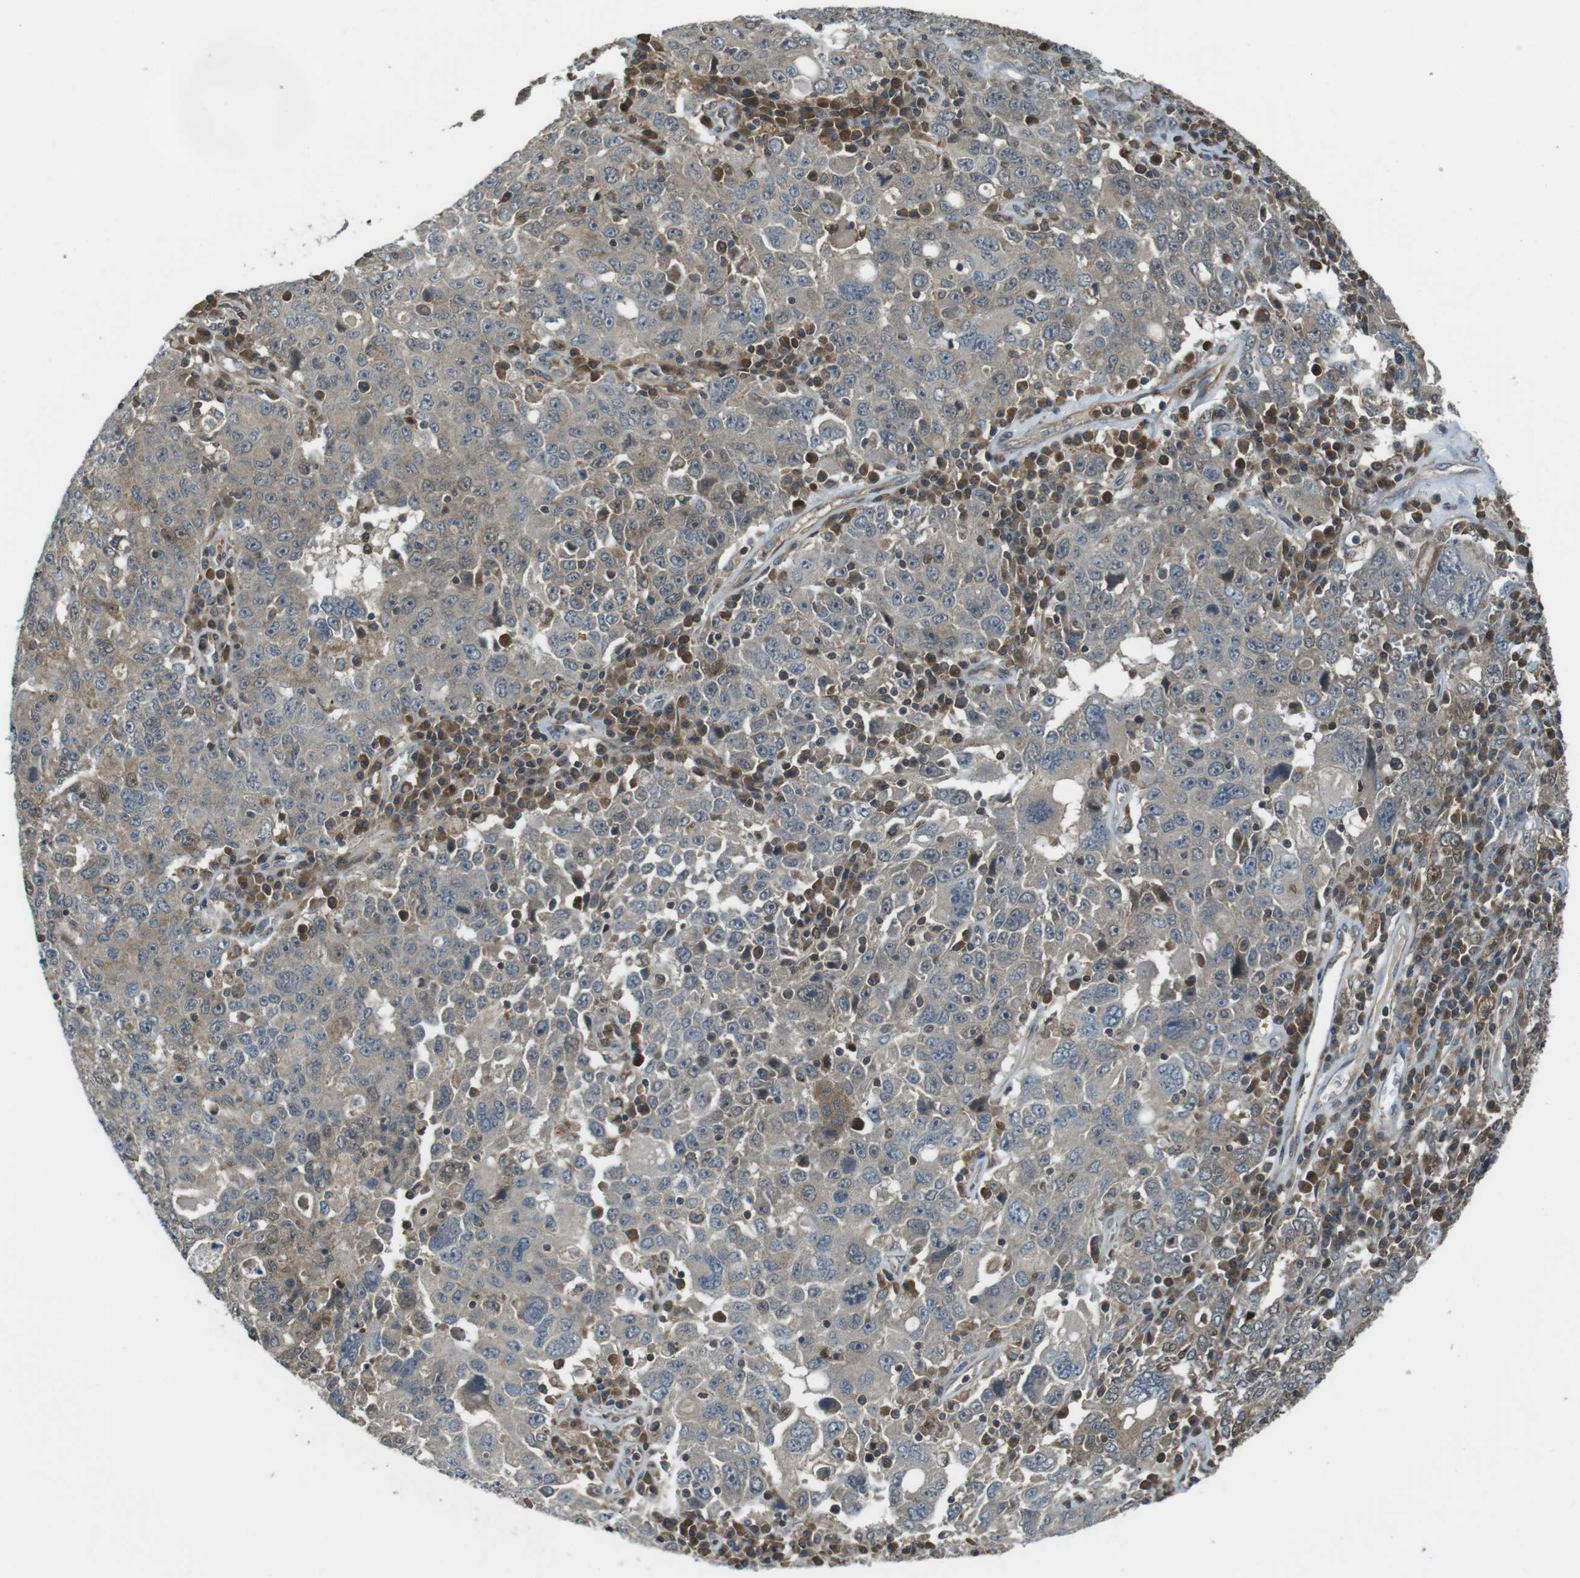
{"staining": {"intensity": "weak", "quantity": "25%-75%", "location": "cytoplasmic/membranous"}, "tissue": "ovarian cancer", "cell_type": "Tumor cells", "image_type": "cancer", "snomed": [{"axis": "morphology", "description": "Carcinoma, endometroid"}, {"axis": "topography", "description": "Ovary"}], "caption": "IHC (DAB) staining of human ovarian cancer reveals weak cytoplasmic/membranous protein expression in about 25%-75% of tumor cells.", "gene": "LRRC3B", "patient": {"sex": "female", "age": 62}}